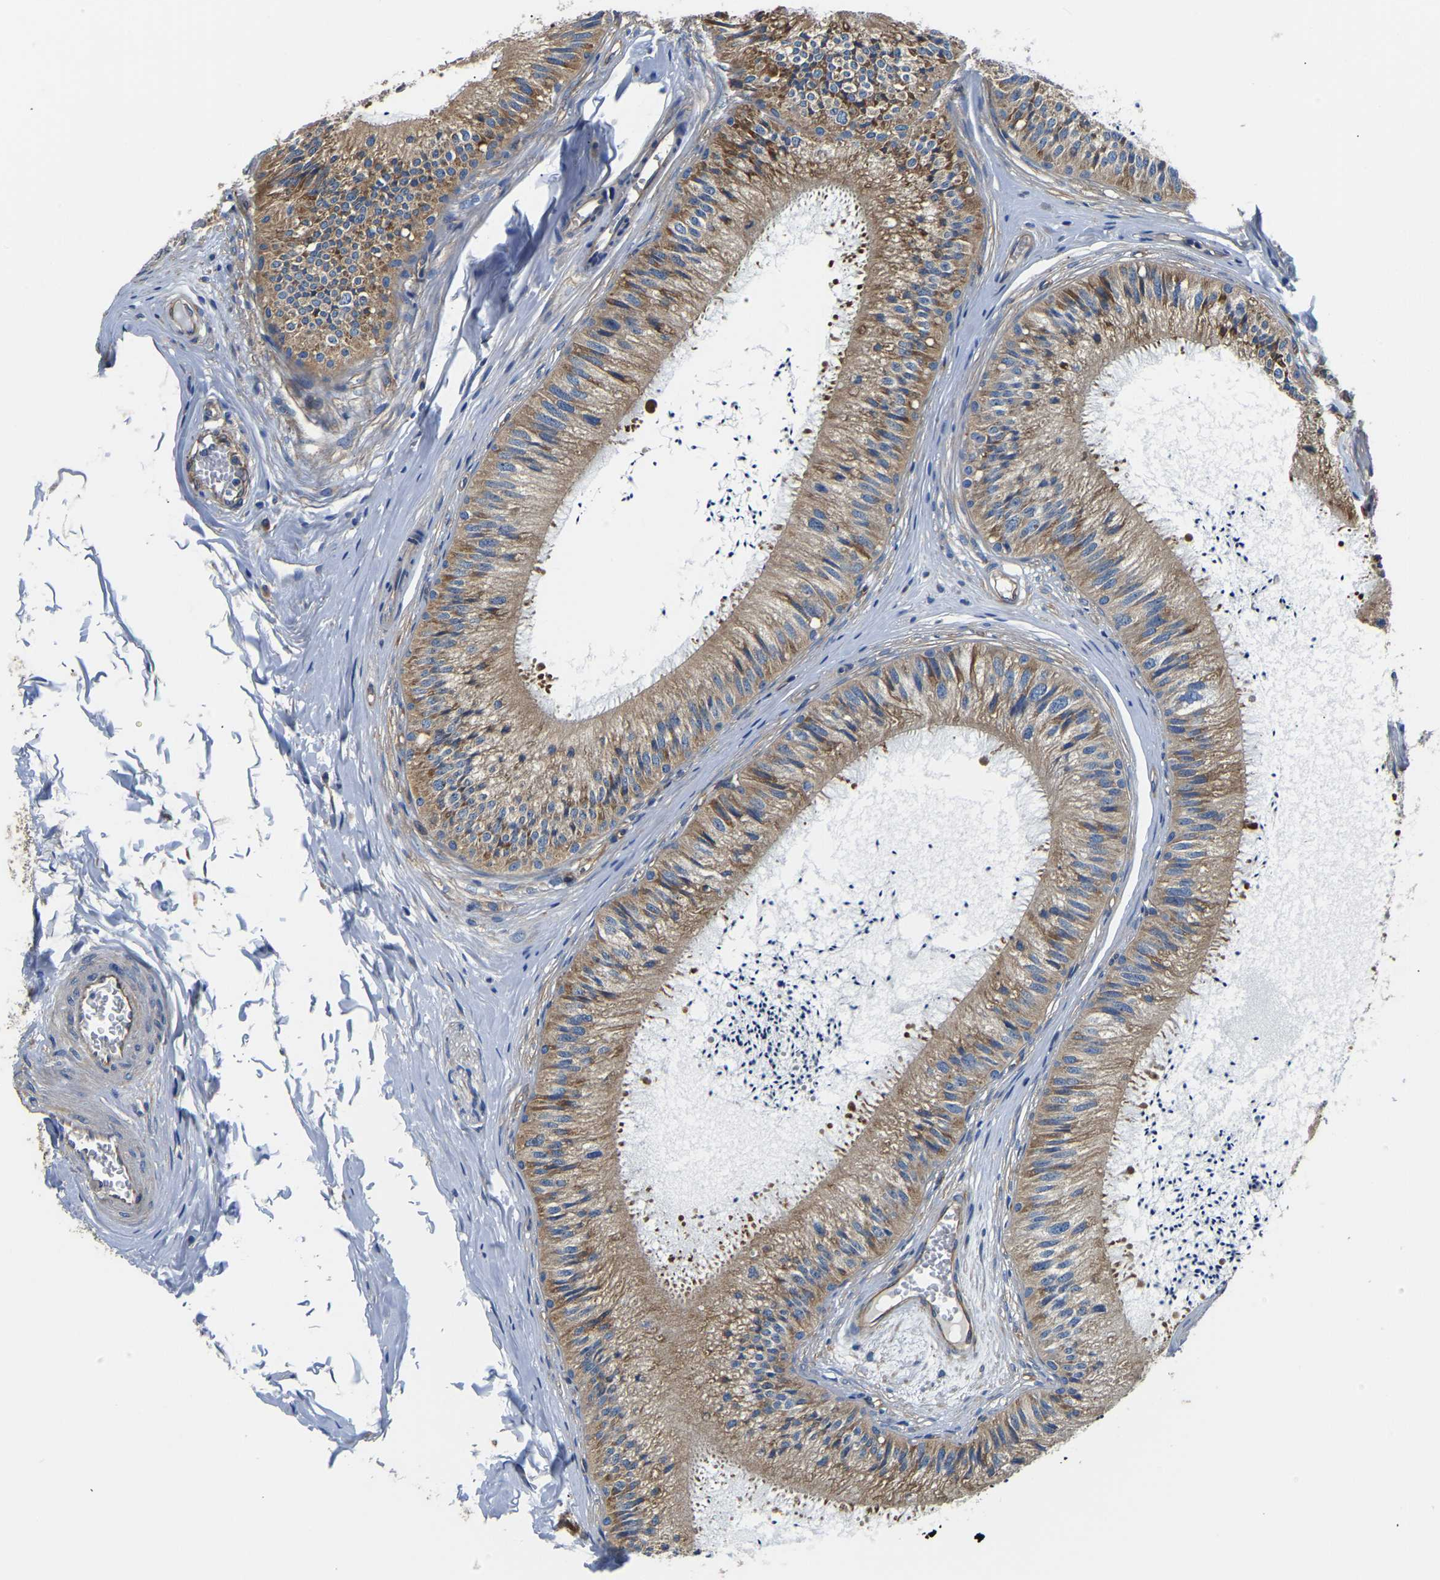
{"staining": {"intensity": "moderate", "quantity": ">75%", "location": "cytoplasmic/membranous"}, "tissue": "epididymis", "cell_type": "Glandular cells", "image_type": "normal", "snomed": [{"axis": "morphology", "description": "Normal tissue, NOS"}, {"axis": "topography", "description": "Epididymis"}], "caption": "Moderate cytoplasmic/membranous protein staining is appreciated in about >75% of glandular cells in epididymis.", "gene": "CSDE1", "patient": {"sex": "male", "age": 31}}